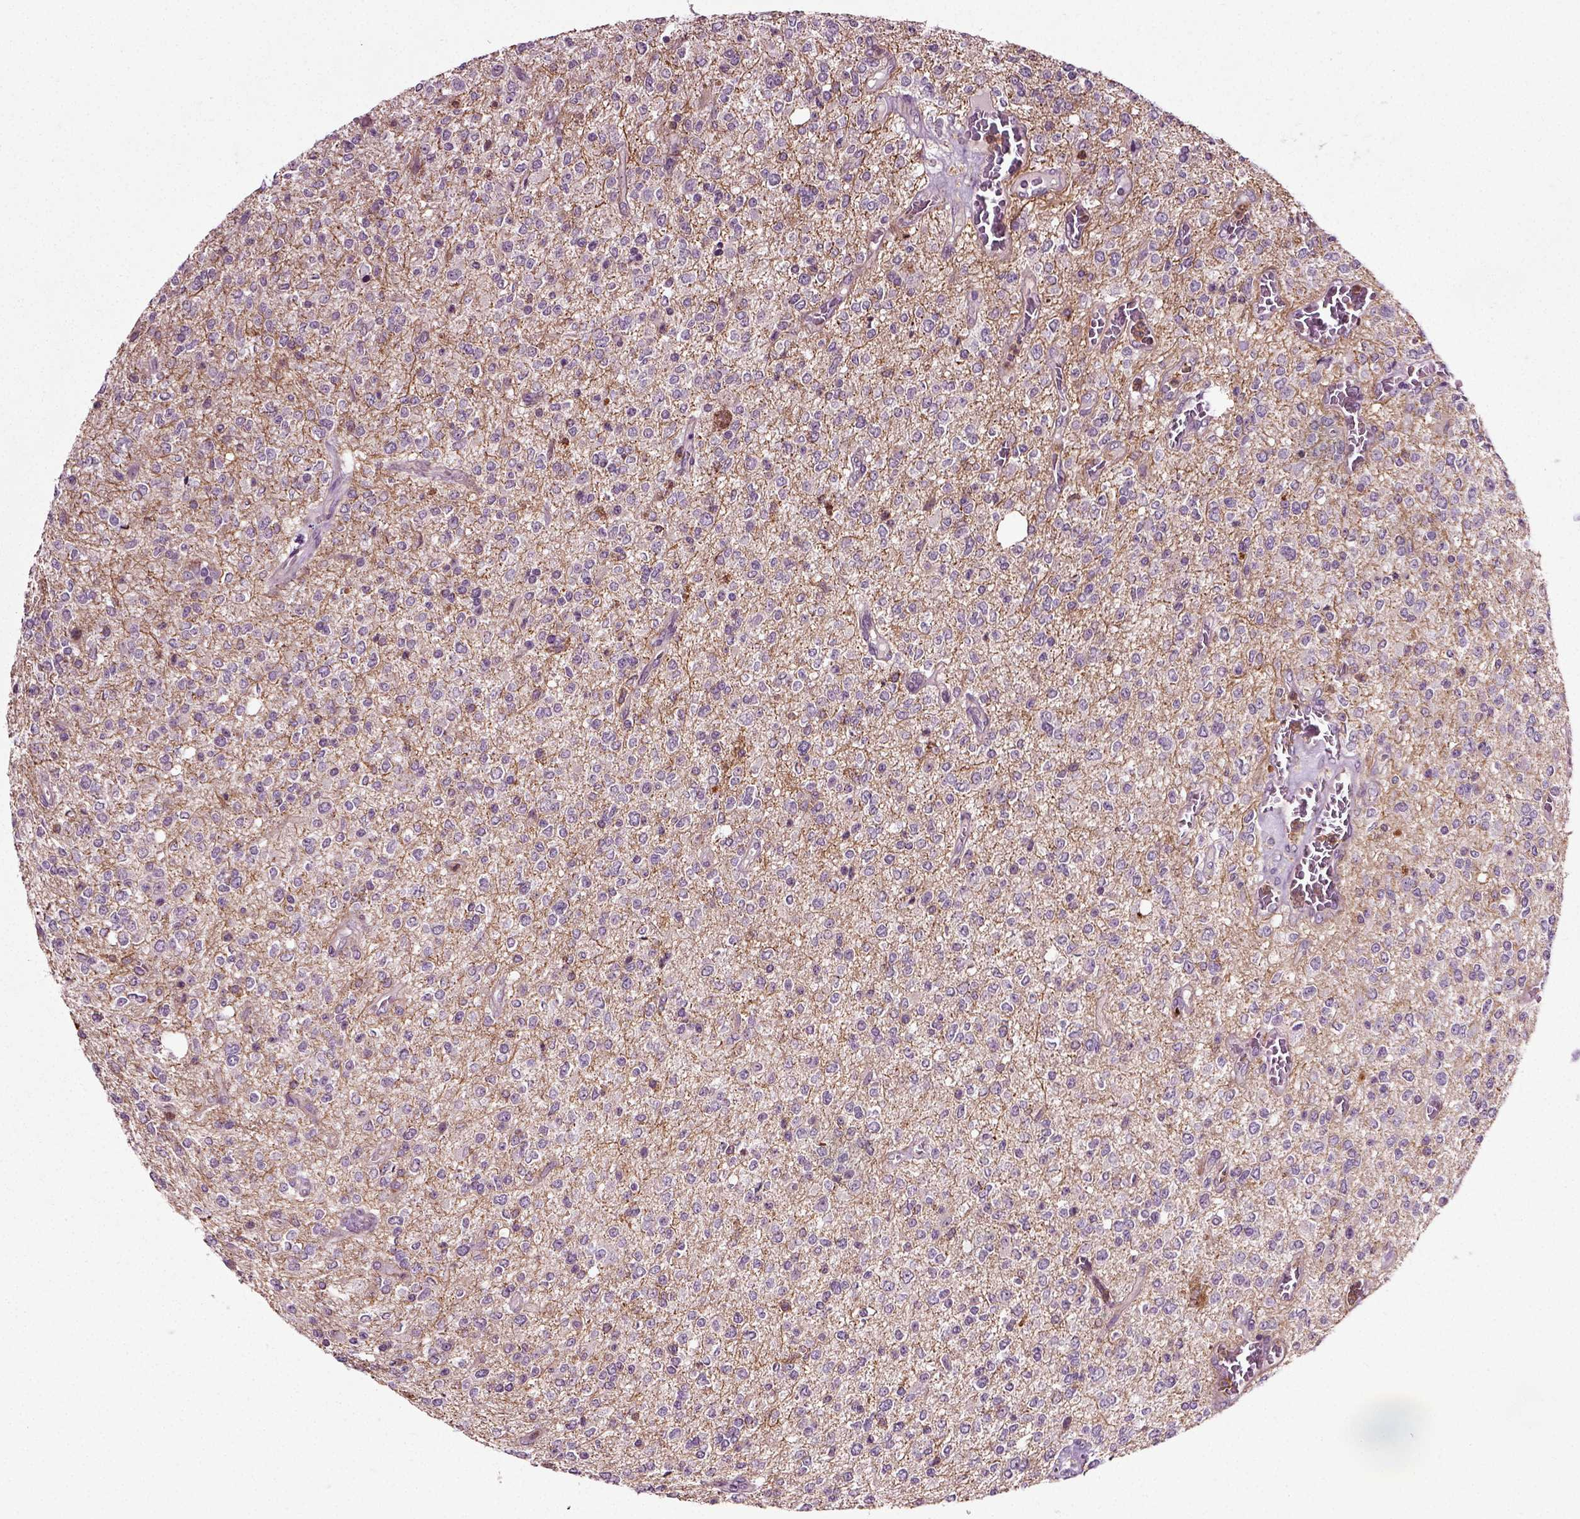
{"staining": {"intensity": "negative", "quantity": "none", "location": "none"}, "tissue": "glioma", "cell_type": "Tumor cells", "image_type": "cancer", "snomed": [{"axis": "morphology", "description": "Glioma, malignant, Low grade"}, {"axis": "topography", "description": "Brain"}], "caption": "The histopathology image displays no staining of tumor cells in low-grade glioma (malignant).", "gene": "RHOF", "patient": {"sex": "male", "age": 67}}